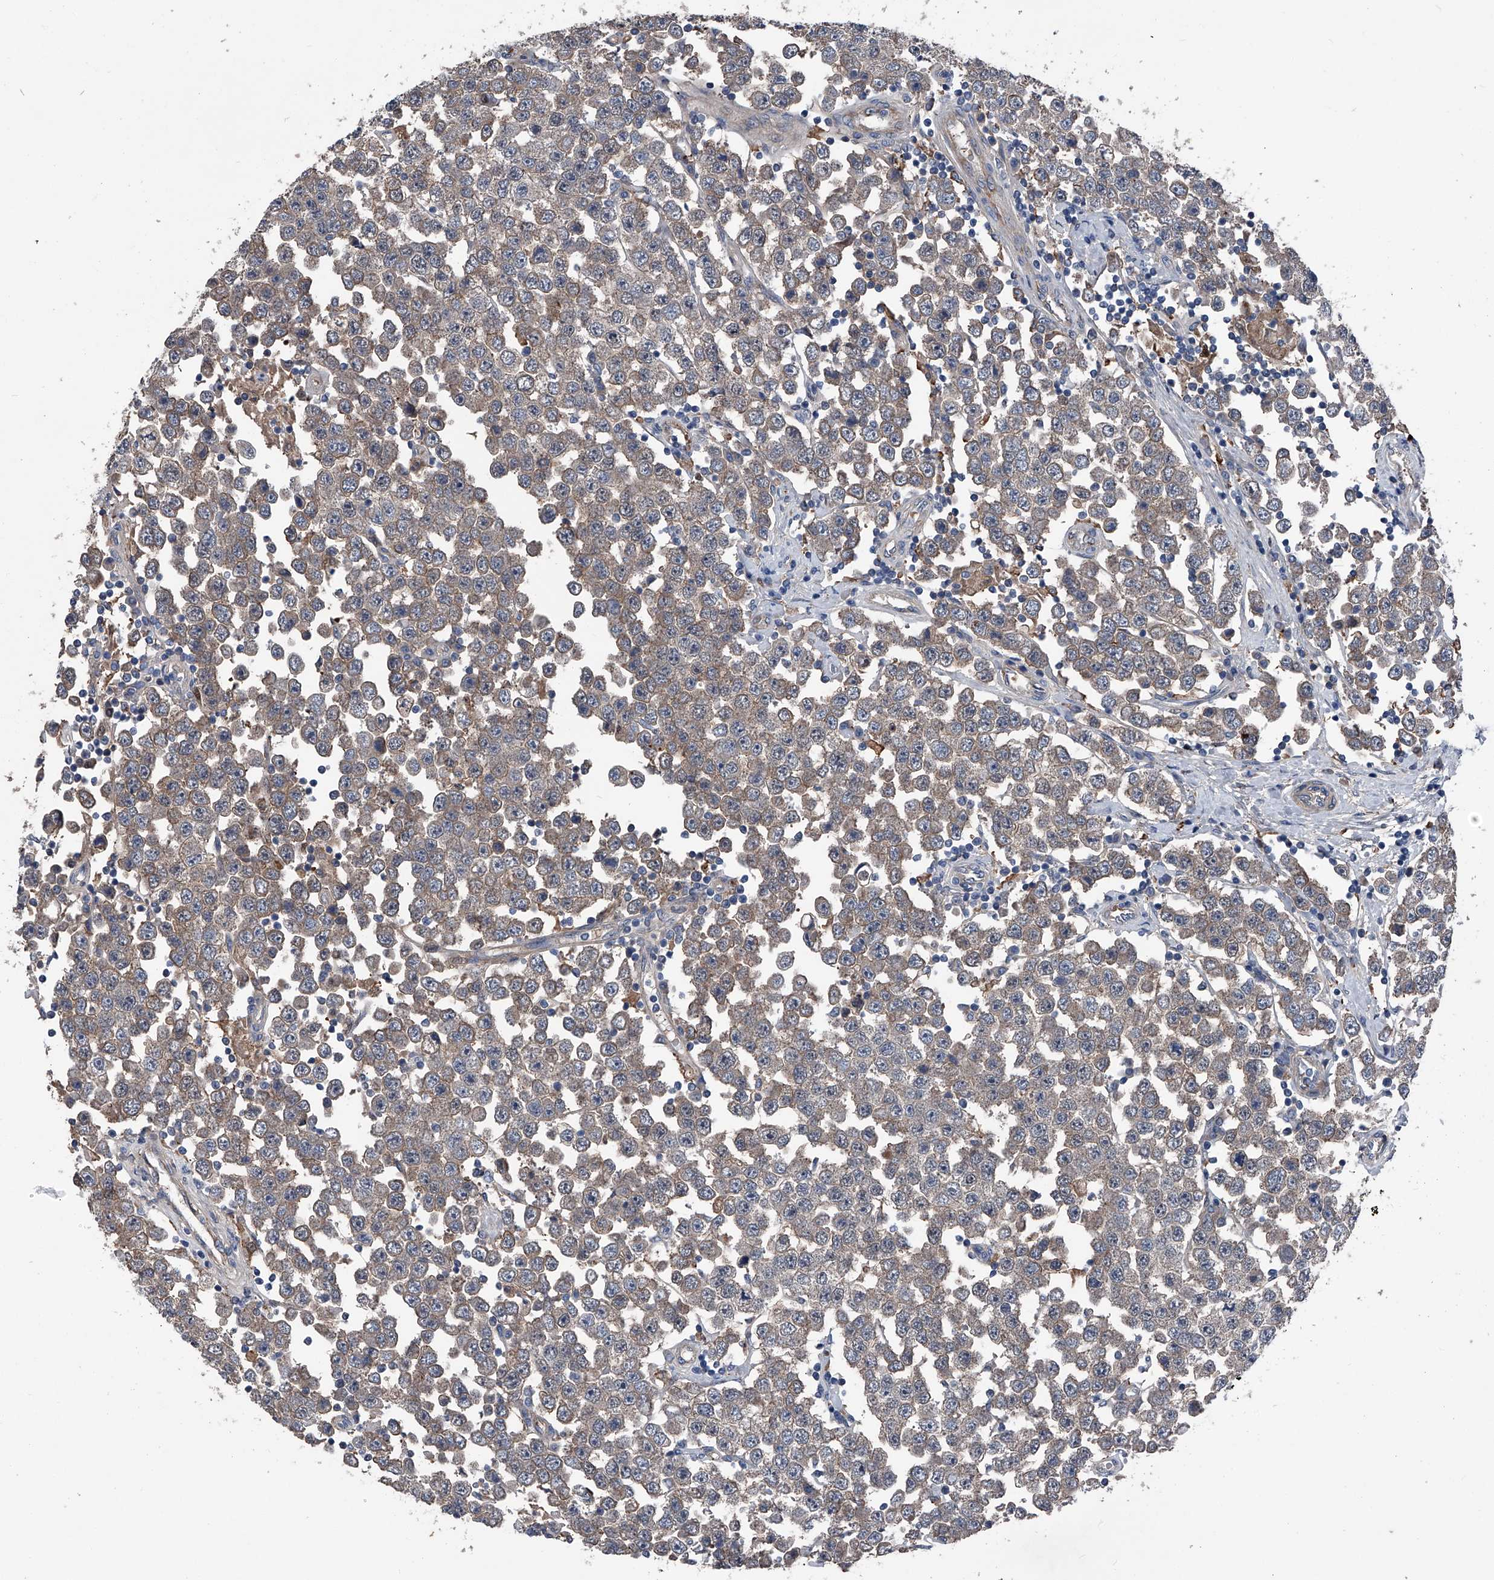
{"staining": {"intensity": "moderate", "quantity": "25%-75%", "location": "cytoplasmic/membranous"}, "tissue": "testis cancer", "cell_type": "Tumor cells", "image_type": "cancer", "snomed": [{"axis": "morphology", "description": "Seminoma, NOS"}, {"axis": "topography", "description": "Testis"}], "caption": "DAB (3,3'-diaminobenzidine) immunohistochemical staining of human seminoma (testis) reveals moderate cytoplasmic/membranous protein expression in about 25%-75% of tumor cells.", "gene": "KIF13A", "patient": {"sex": "male", "age": 28}}